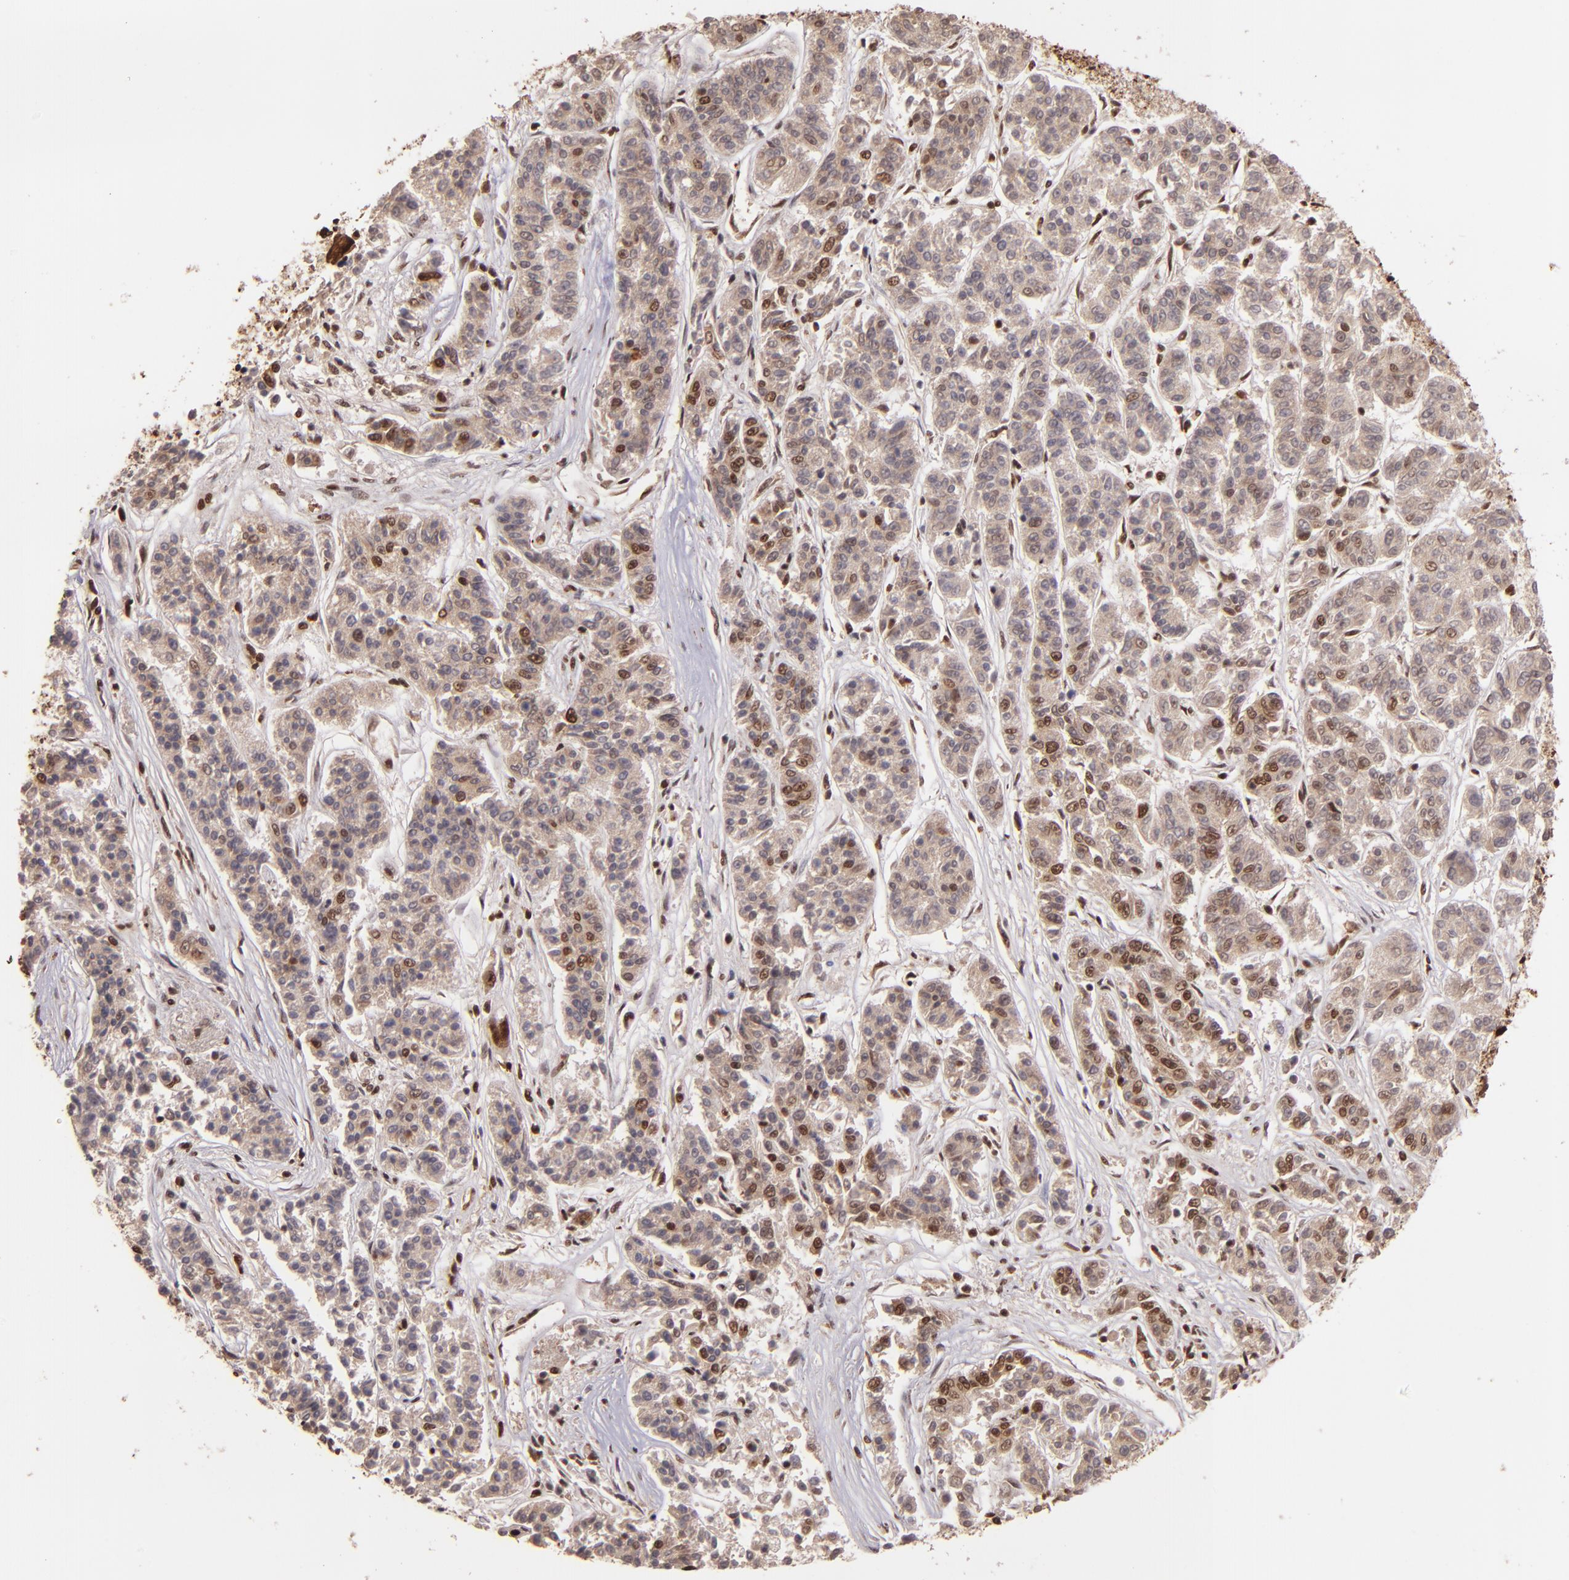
{"staining": {"intensity": "moderate", "quantity": "25%-75%", "location": "nuclear"}, "tissue": "lung cancer", "cell_type": "Tumor cells", "image_type": "cancer", "snomed": [{"axis": "morphology", "description": "Adenocarcinoma, NOS"}, {"axis": "topography", "description": "Lung"}], "caption": "Immunohistochemical staining of human adenocarcinoma (lung) reveals moderate nuclear protein expression in approximately 25%-75% of tumor cells. The staining was performed using DAB (3,3'-diaminobenzidine) to visualize the protein expression in brown, while the nuclei were stained in blue with hematoxylin (Magnification: 20x).", "gene": "PQBP1", "patient": {"sex": "male", "age": 84}}